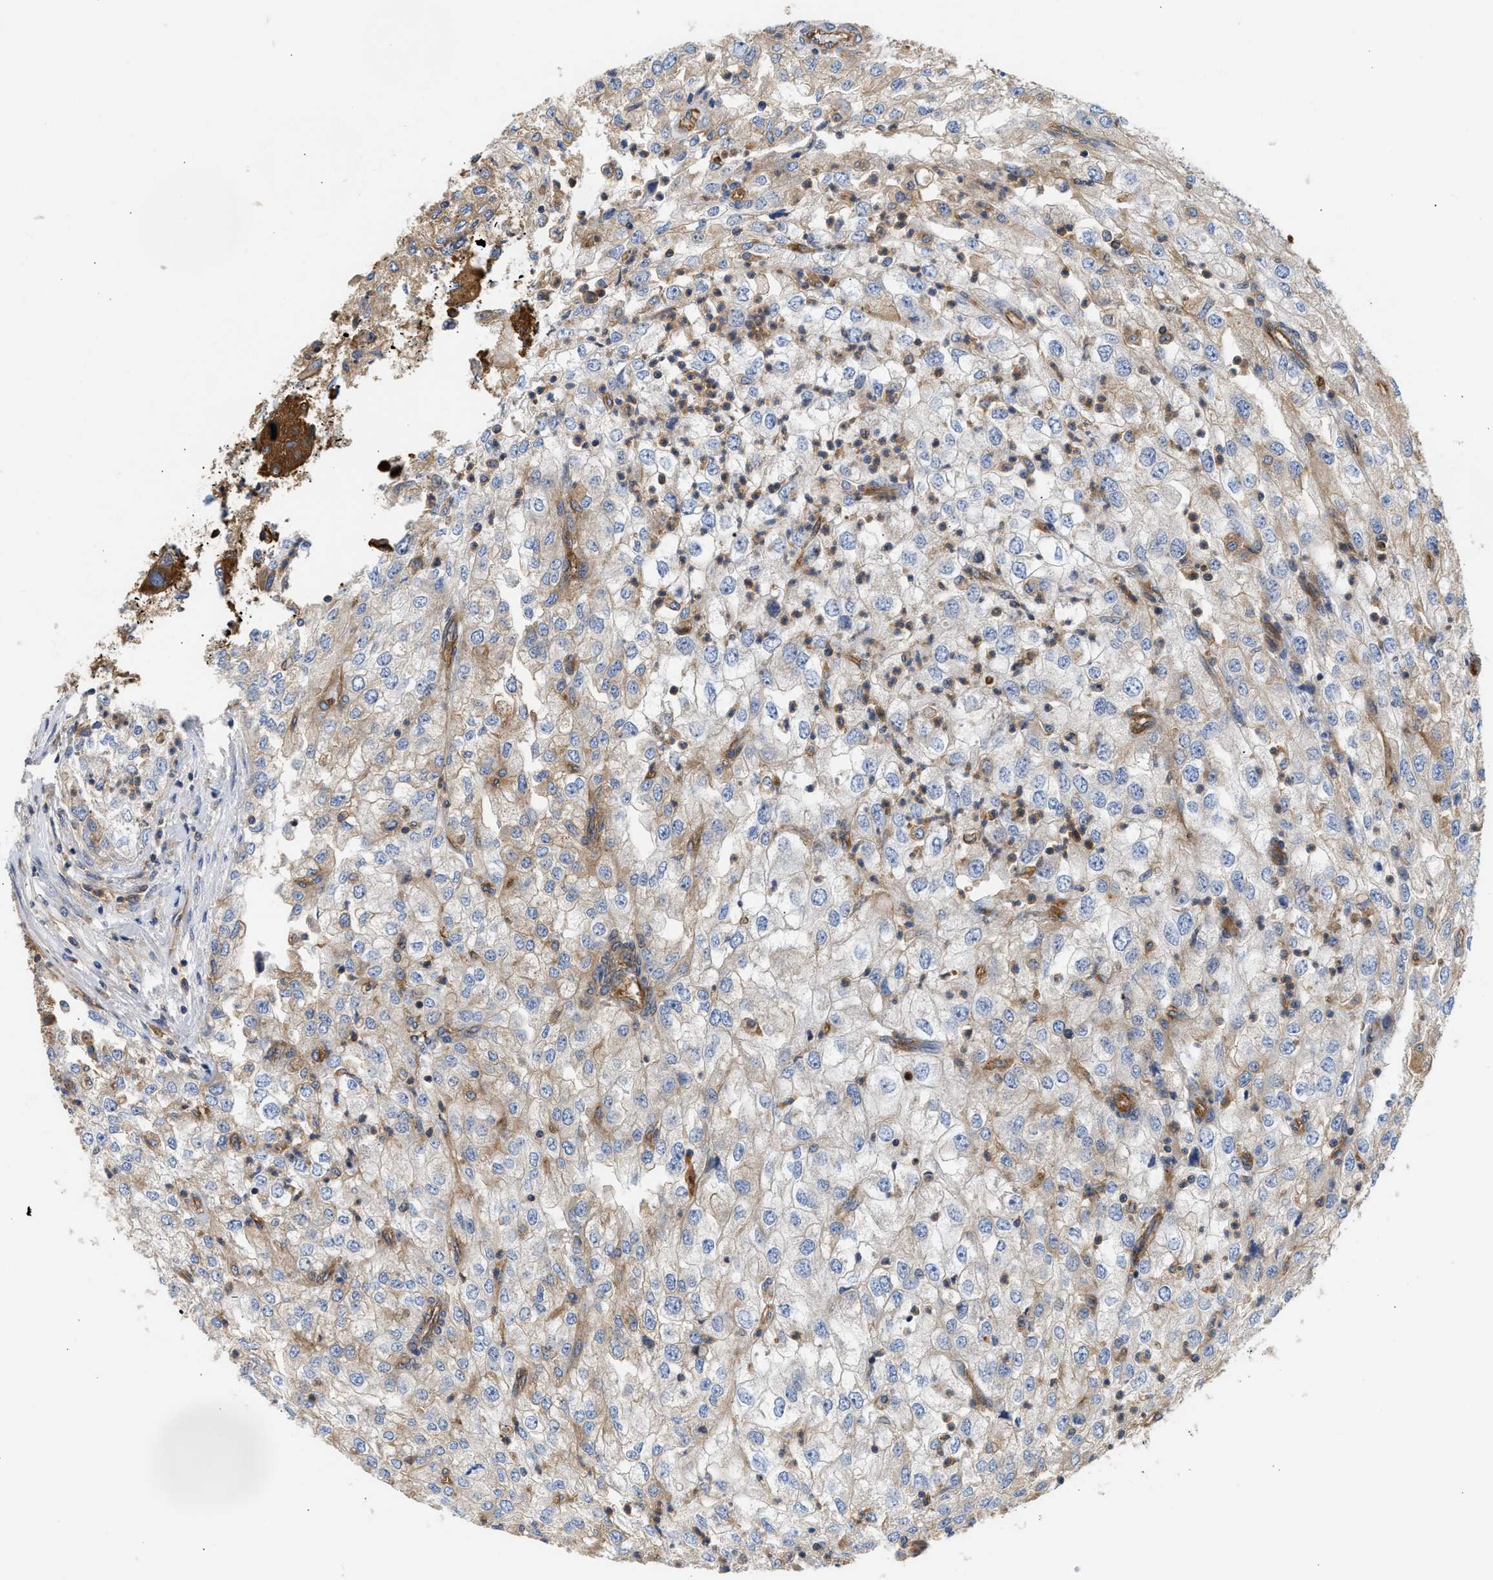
{"staining": {"intensity": "weak", "quantity": "<25%", "location": "cytoplasmic/membranous"}, "tissue": "renal cancer", "cell_type": "Tumor cells", "image_type": "cancer", "snomed": [{"axis": "morphology", "description": "Adenocarcinoma, NOS"}, {"axis": "topography", "description": "Kidney"}], "caption": "Micrograph shows no significant protein positivity in tumor cells of renal cancer.", "gene": "SAMD9L", "patient": {"sex": "female", "age": 54}}